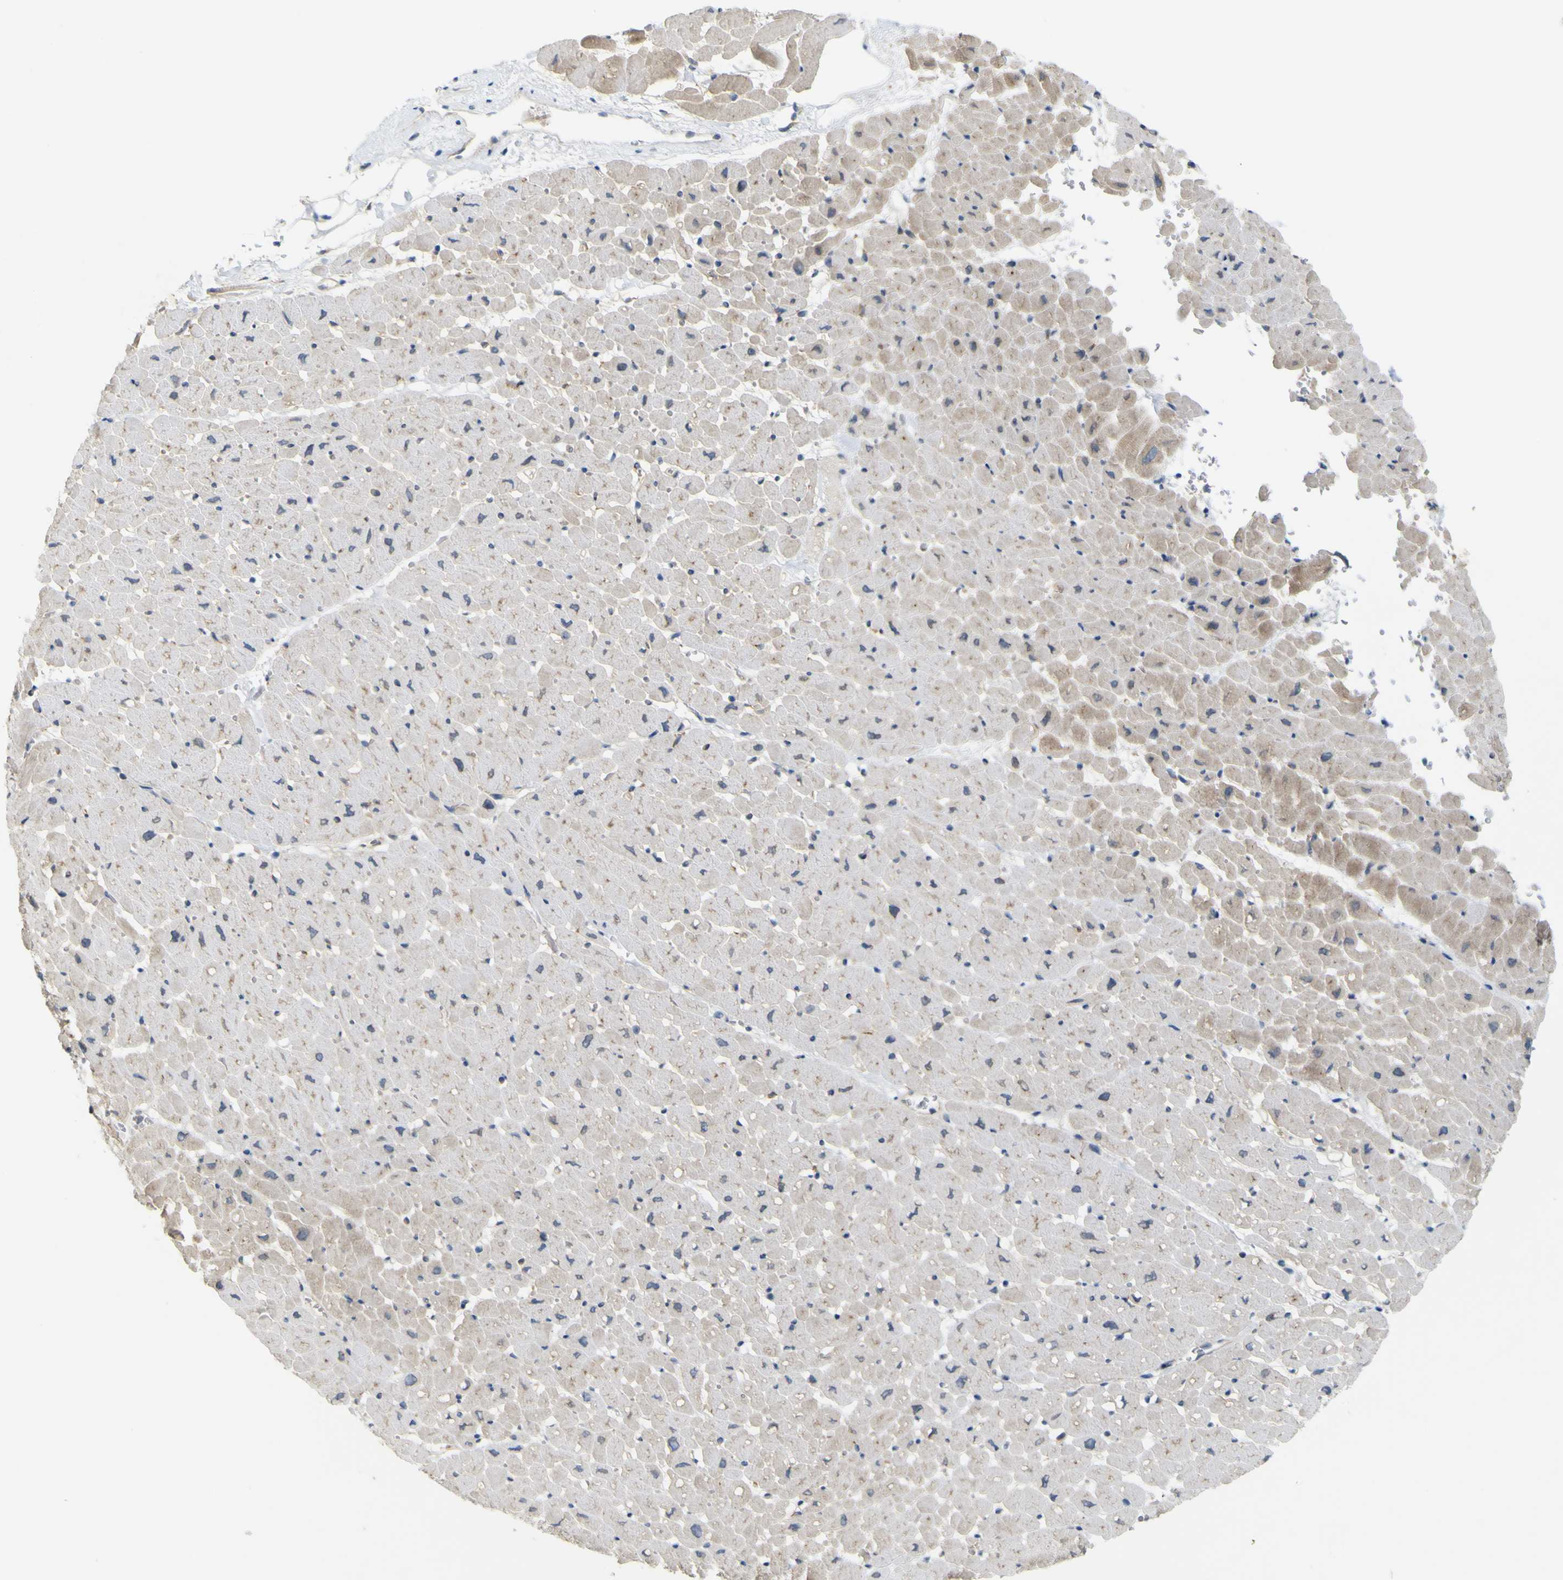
{"staining": {"intensity": "negative", "quantity": "none", "location": "none"}, "tissue": "heart muscle", "cell_type": "Cardiomyocytes", "image_type": "normal", "snomed": [{"axis": "morphology", "description": "Normal tissue, NOS"}, {"axis": "topography", "description": "Heart"}], "caption": "Immunohistochemistry of unremarkable heart muscle reveals no positivity in cardiomyocytes. (DAB (3,3'-diaminobenzidine) immunohistochemistry (IHC) visualized using brightfield microscopy, high magnification).", "gene": "IGF2R", "patient": {"sex": "male", "age": 45}}